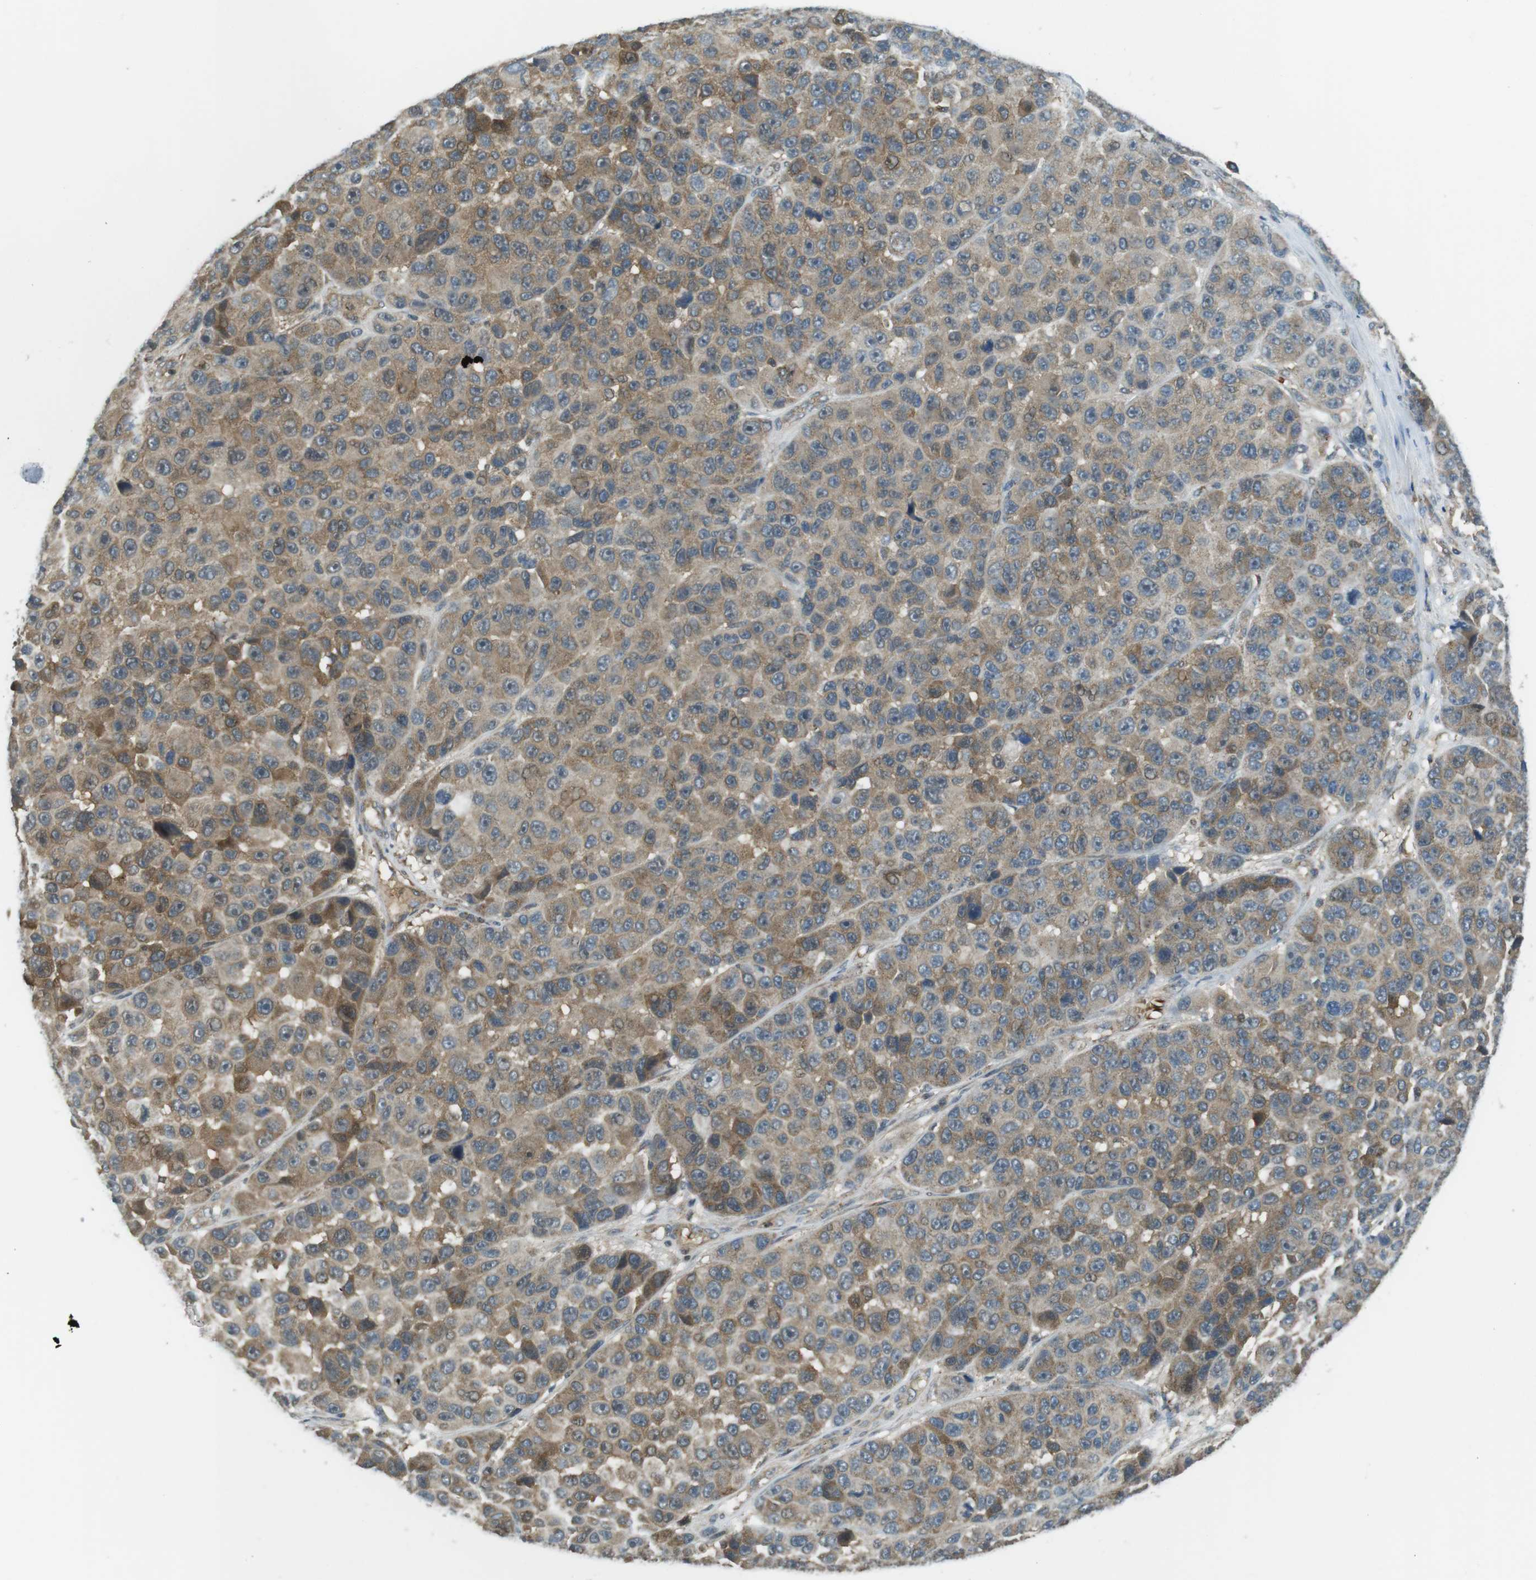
{"staining": {"intensity": "weak", "quantity": ">75%", "location": "cytoplasmic/membranous"}, "tissue": "melanoma", "cell_type": "Tumor cells", "image_type": "cancer", "snomed": [{"axis": "morphology", "description": "Malignant melanoma, NOS"}, {"axis": "topography", "description": "Skin"}], "caption": "High-magnification brightfield microscopy of malignant melanoma stained with DAB (brown) and counterstained with hematoxylin (blue). tumor cells exhibit weak cytoplasmic/membranous staining is seen in about>75% of cells.", "gene": "LRRC3B", "patient": {"sex": "male", "age": 53}}